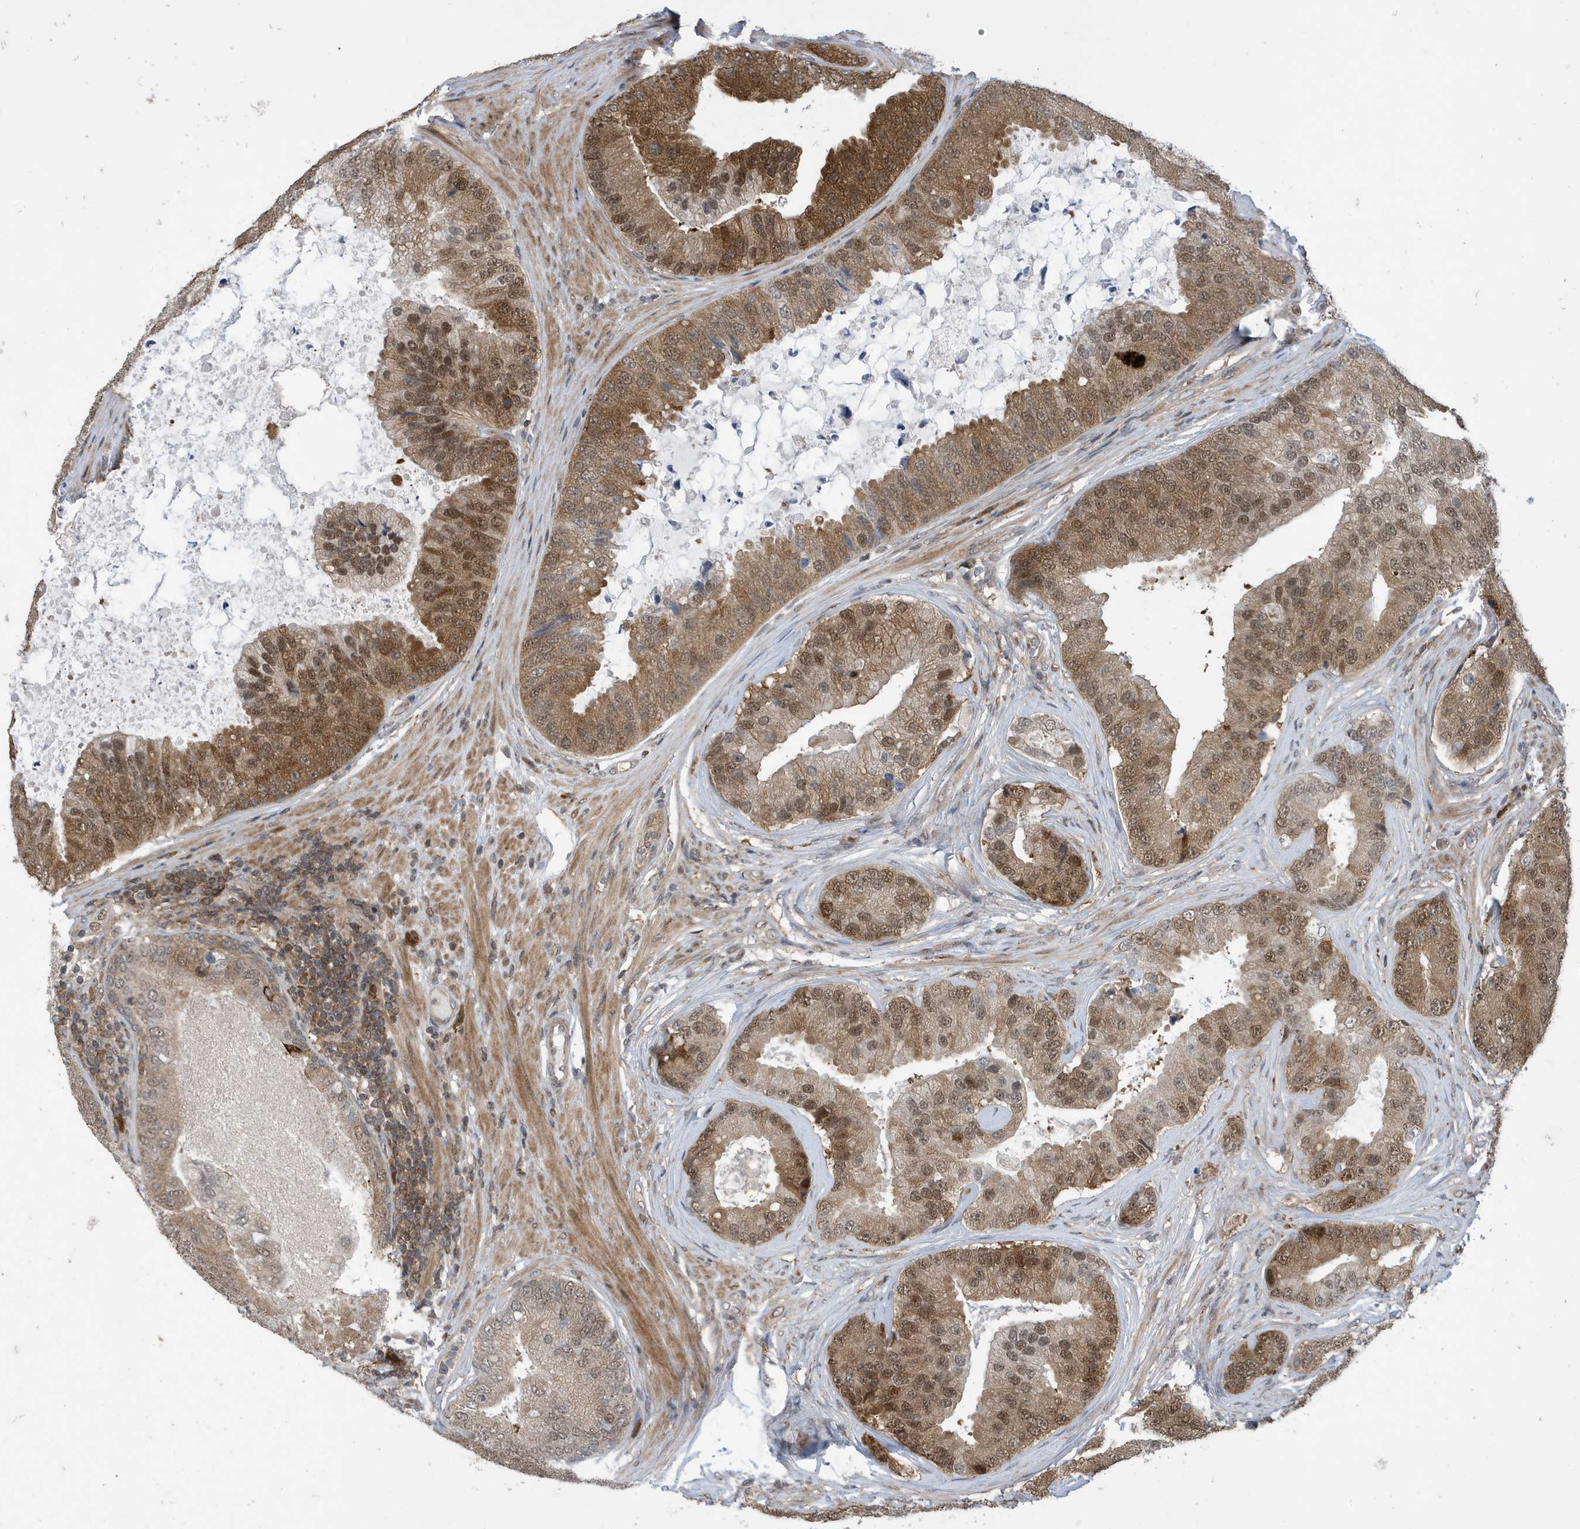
{"staining": {"intensity": "moderate", "quantity": ">75%", "location": "cytoplasmic/membranous,nuclear"}, "tissue": "prostate cancer", "cell_type": "Tumor cells", "image_type": "cancer", "snomed": [{"axis": "morphology", "description": "Adenocarcinoma, High grade"}, {"axis": "topography", "description": "Prostate"}], "caption": "This is a photomicrograph of immunohistochemistry (IHC) staining of adenocarcinoma (high-grade) (prostate), which shows moderate positivity in the cytoplasmic/membranous and nuclear of tumor cells.", "gene": "UBQLN1", "patient": {"sex": "male", "age": 70}}